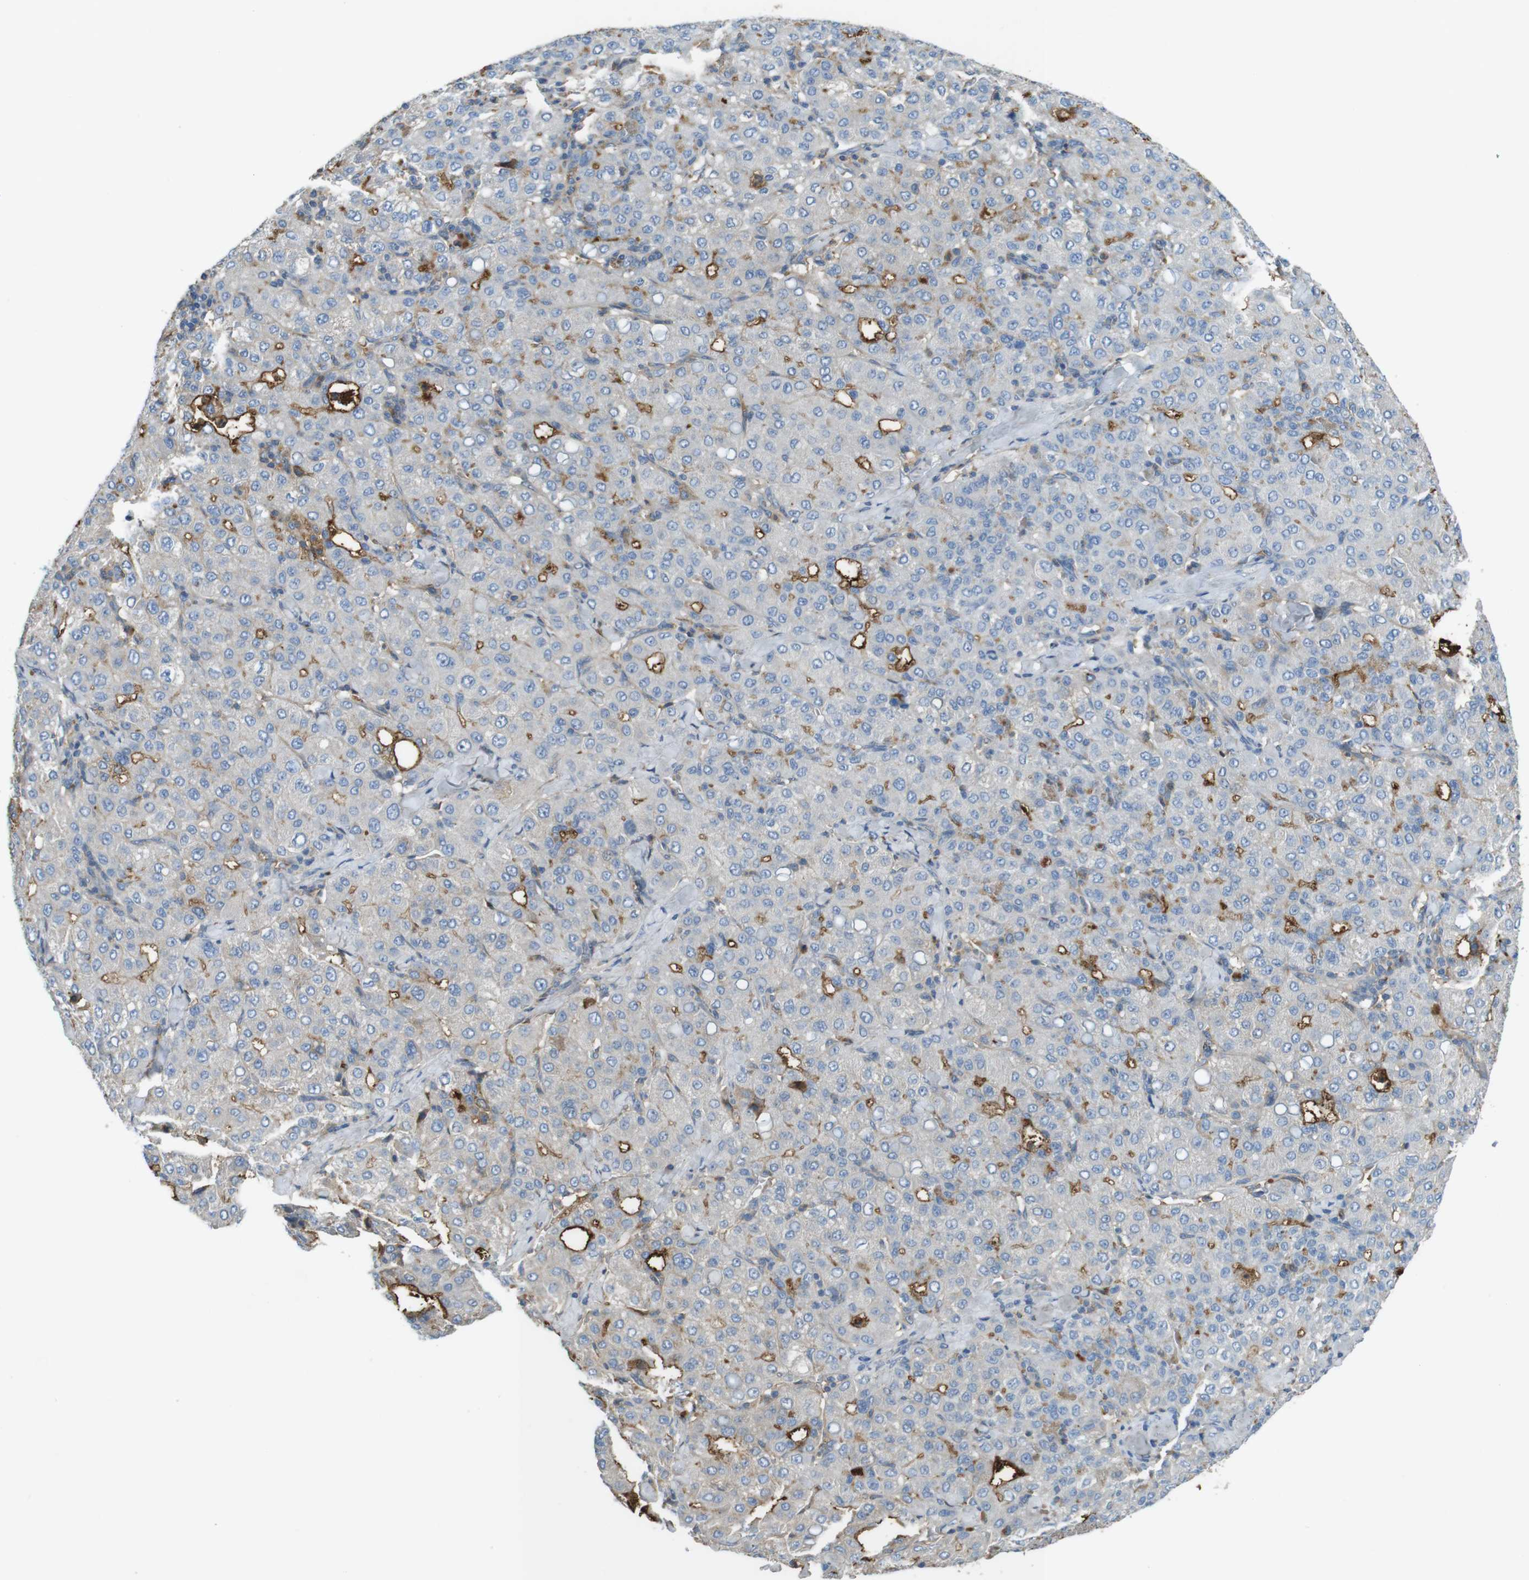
{"staining": {"intensity": "strong", "quantity": "<25%", "location": "cytoplasmic/membranous"}, "tissue": "liver cancer", "cell_type": "Tumor cells", "image_type": "cancer", "snomed": [{"axis": "morphology", "description": "Carcinoma, Hepatocellular, NOS"}, {"axis": "topography", "description": "Liver"}], "caption": "Hepatocellular carcinoma (liver) stained for a protein displays strong cytoplasmic/membranous positivity in tumor cells.", "gene": "LTBP4", "patient": {"sex": "male", "age": 65}}